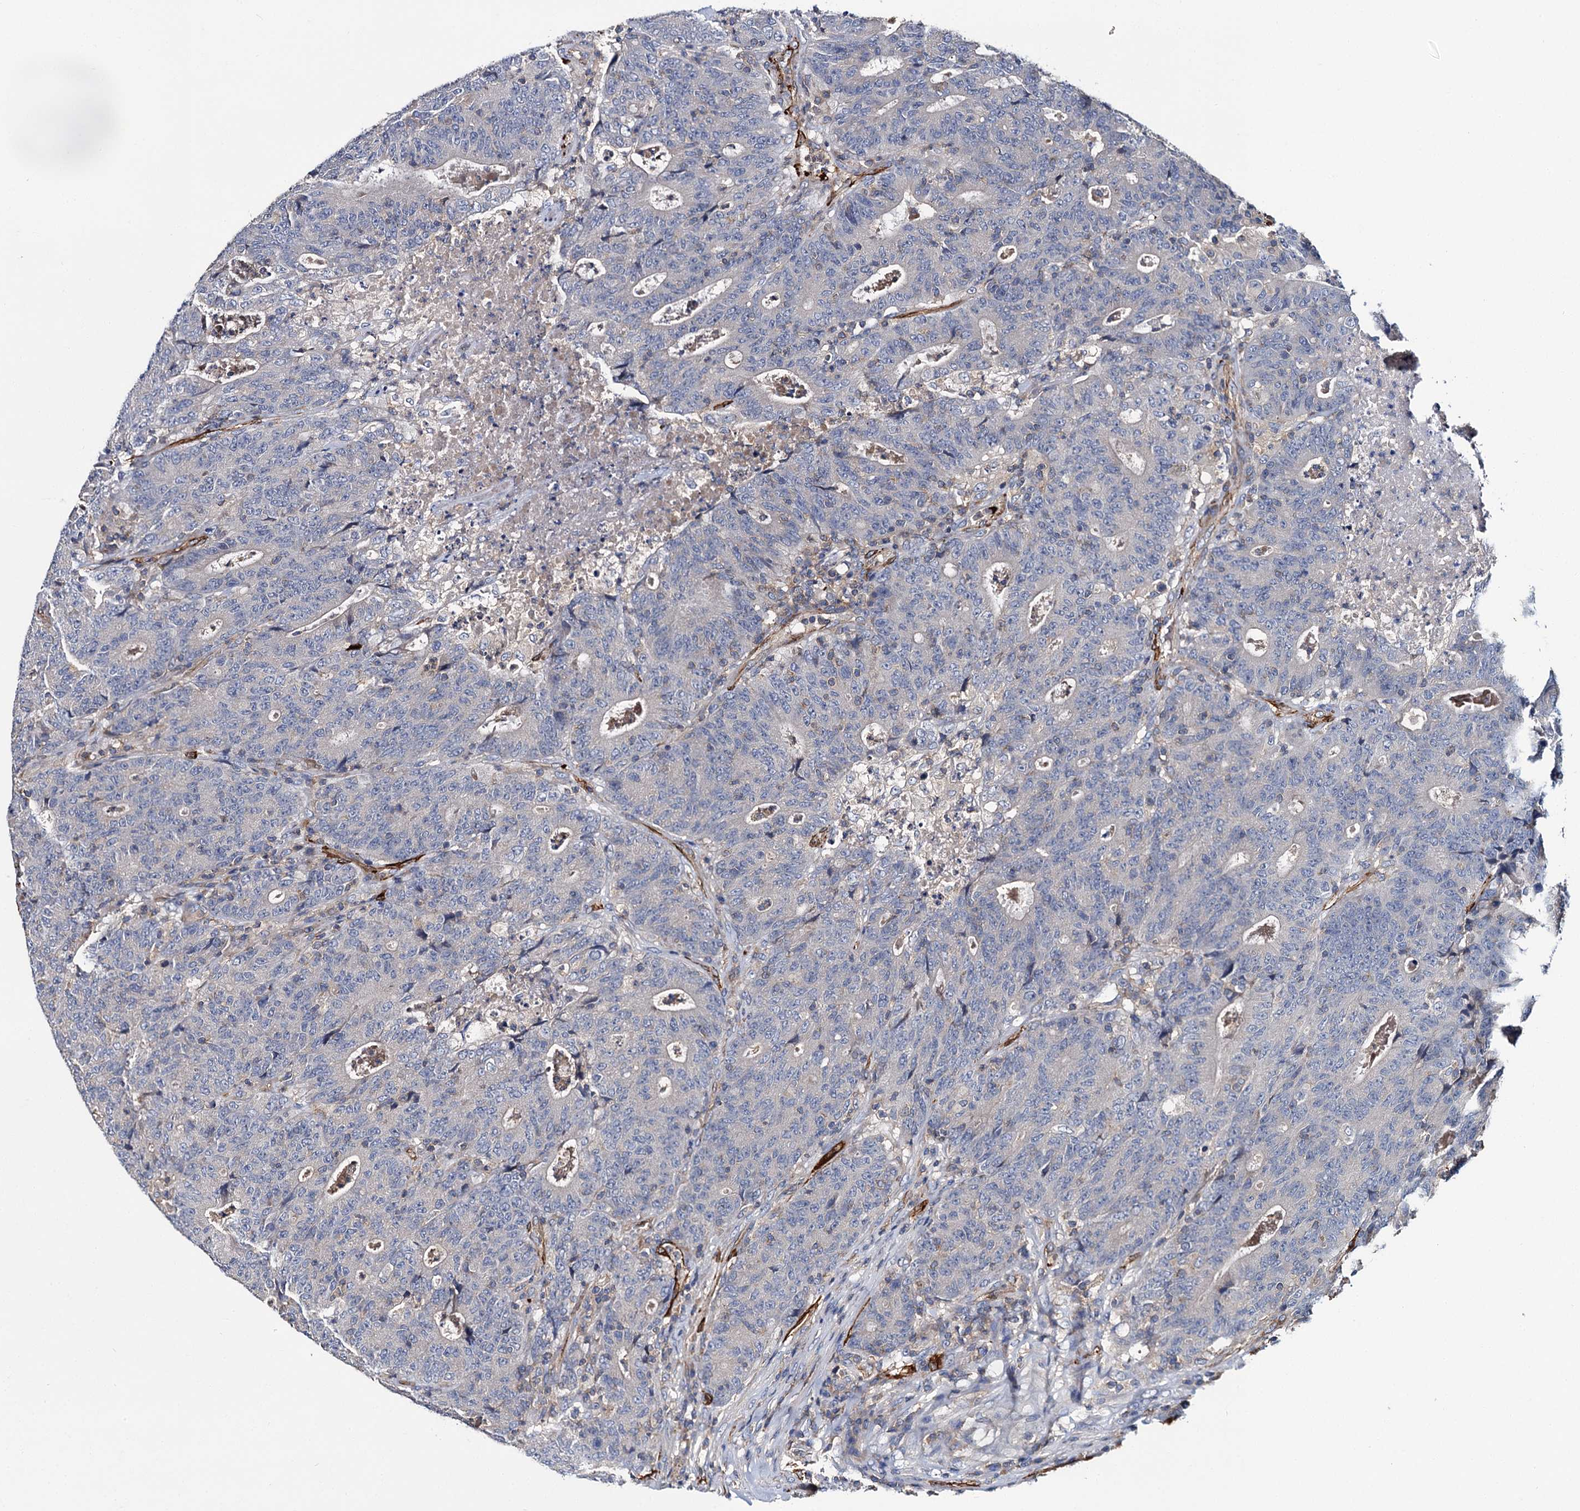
{"staining": {"intensity": "negative", "quantity": "none", "location": "none"}, "tissue": "colorectal cancer", "cell_type": "Tumor cells", "image_type": "cancer", "snomed": [{"axis": "morphology", "description": "Adenocarcinoma, NOS"}, {"axis": "topography", "description": "Colon"}], "caption": "A histopathology image of colorectal cancer stained for a protein reveals no brown staining in tumor cells.", "gene": "CACNA1C", "patient": {"sex": "female", "age": 75}}